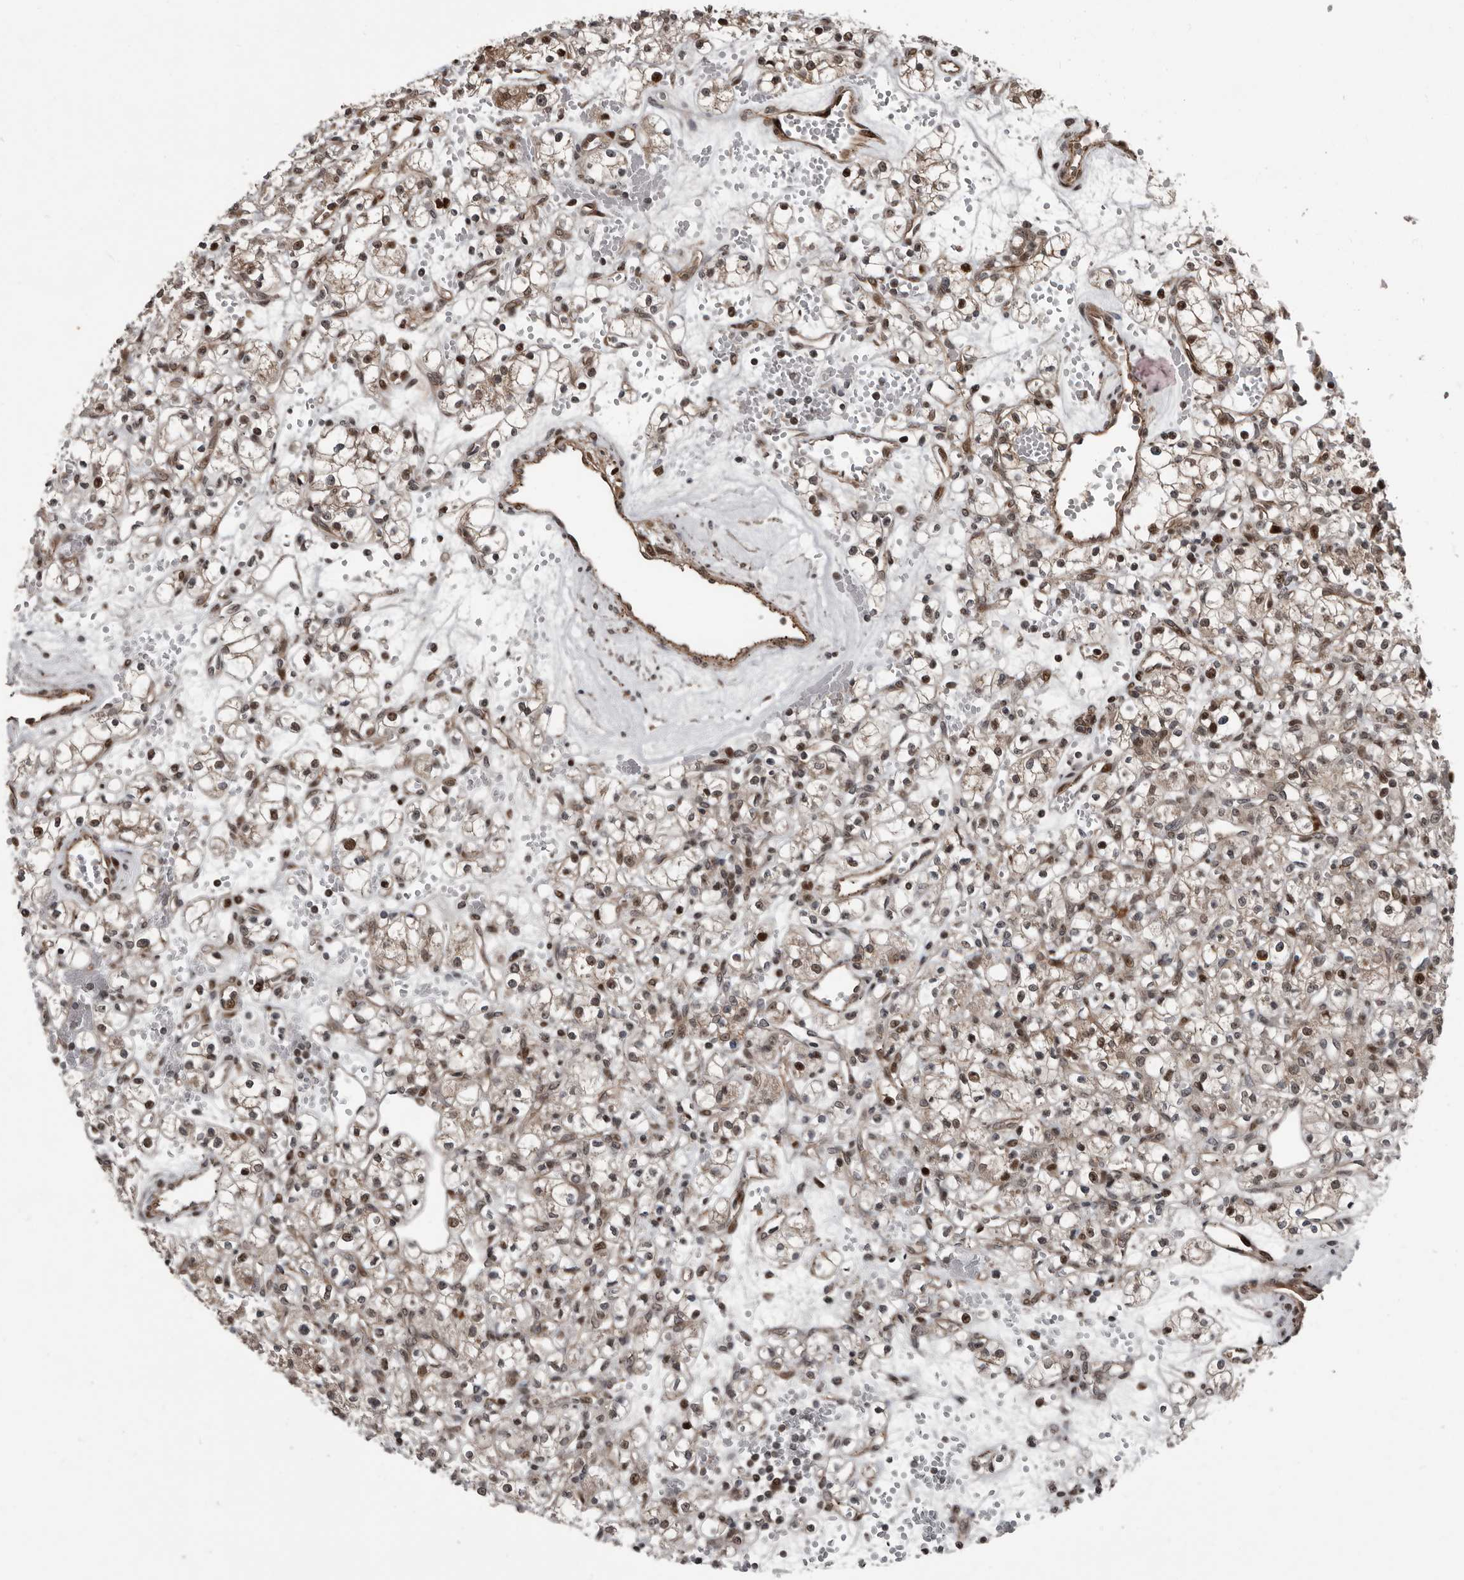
{"staining": {"intensity": "moderate", "quantity": "25%-75%", "location": "cytoplasmic/membranous,nuclear"}, "tissue": "renal cancer", "cell_type": "Tumor cells", "image_type": "cancer", "snomed": [{"axis": "morphology", "description": "Adenocarcinoma, NOS"}, {"axis": "topography", "description": "Kidney"}], "caption": "Protein staining demonstrates moderate cytoplasmic/membranous and nuclear positivity in about 25%-75% of tumor cells in renal cancer (adenocarcinoma).", "gene": "CHD1L", "patient": {"sex": "female", "age": 59}}